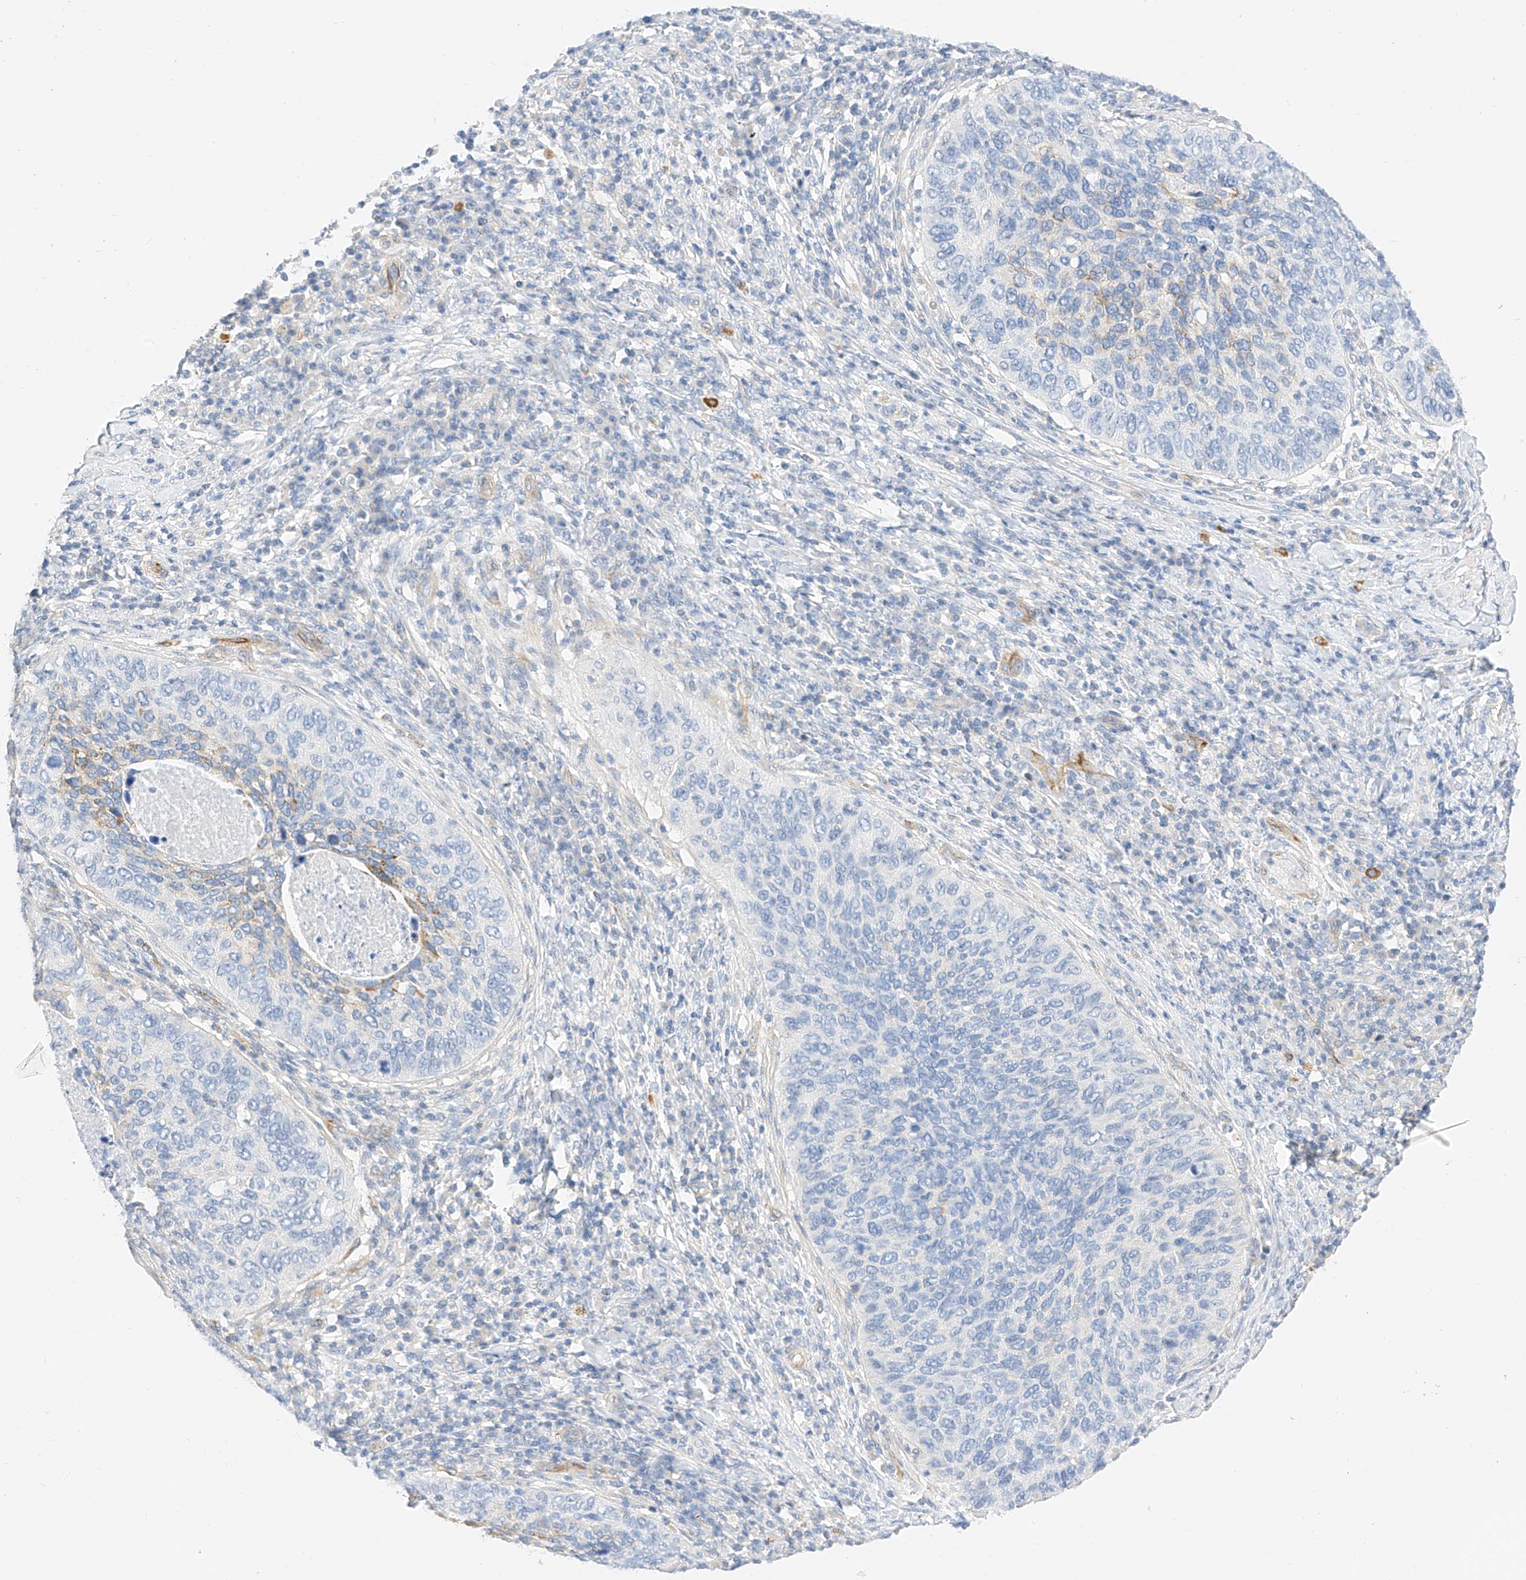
{"staining": {"intensity": "negative", "quantity": "none", "location": "none"}, "tissue": "cervical cancer", "cell_type": "Tumor cells", "image_type": "cancer", "snomed": [{"axis": "morphology", "description": "Squamous cell carcinoma, NOS"}, {"axis": "topography", "description": "Cervix"}], "caption": "IHC image of neoplastic tissue: cervical cancer stained with DAB displays no significant protein positivity in tumor cells. Nuclei are stained in blue.", "gene": "CDCP2", "patient": {"sex": "female", "age": 38}}